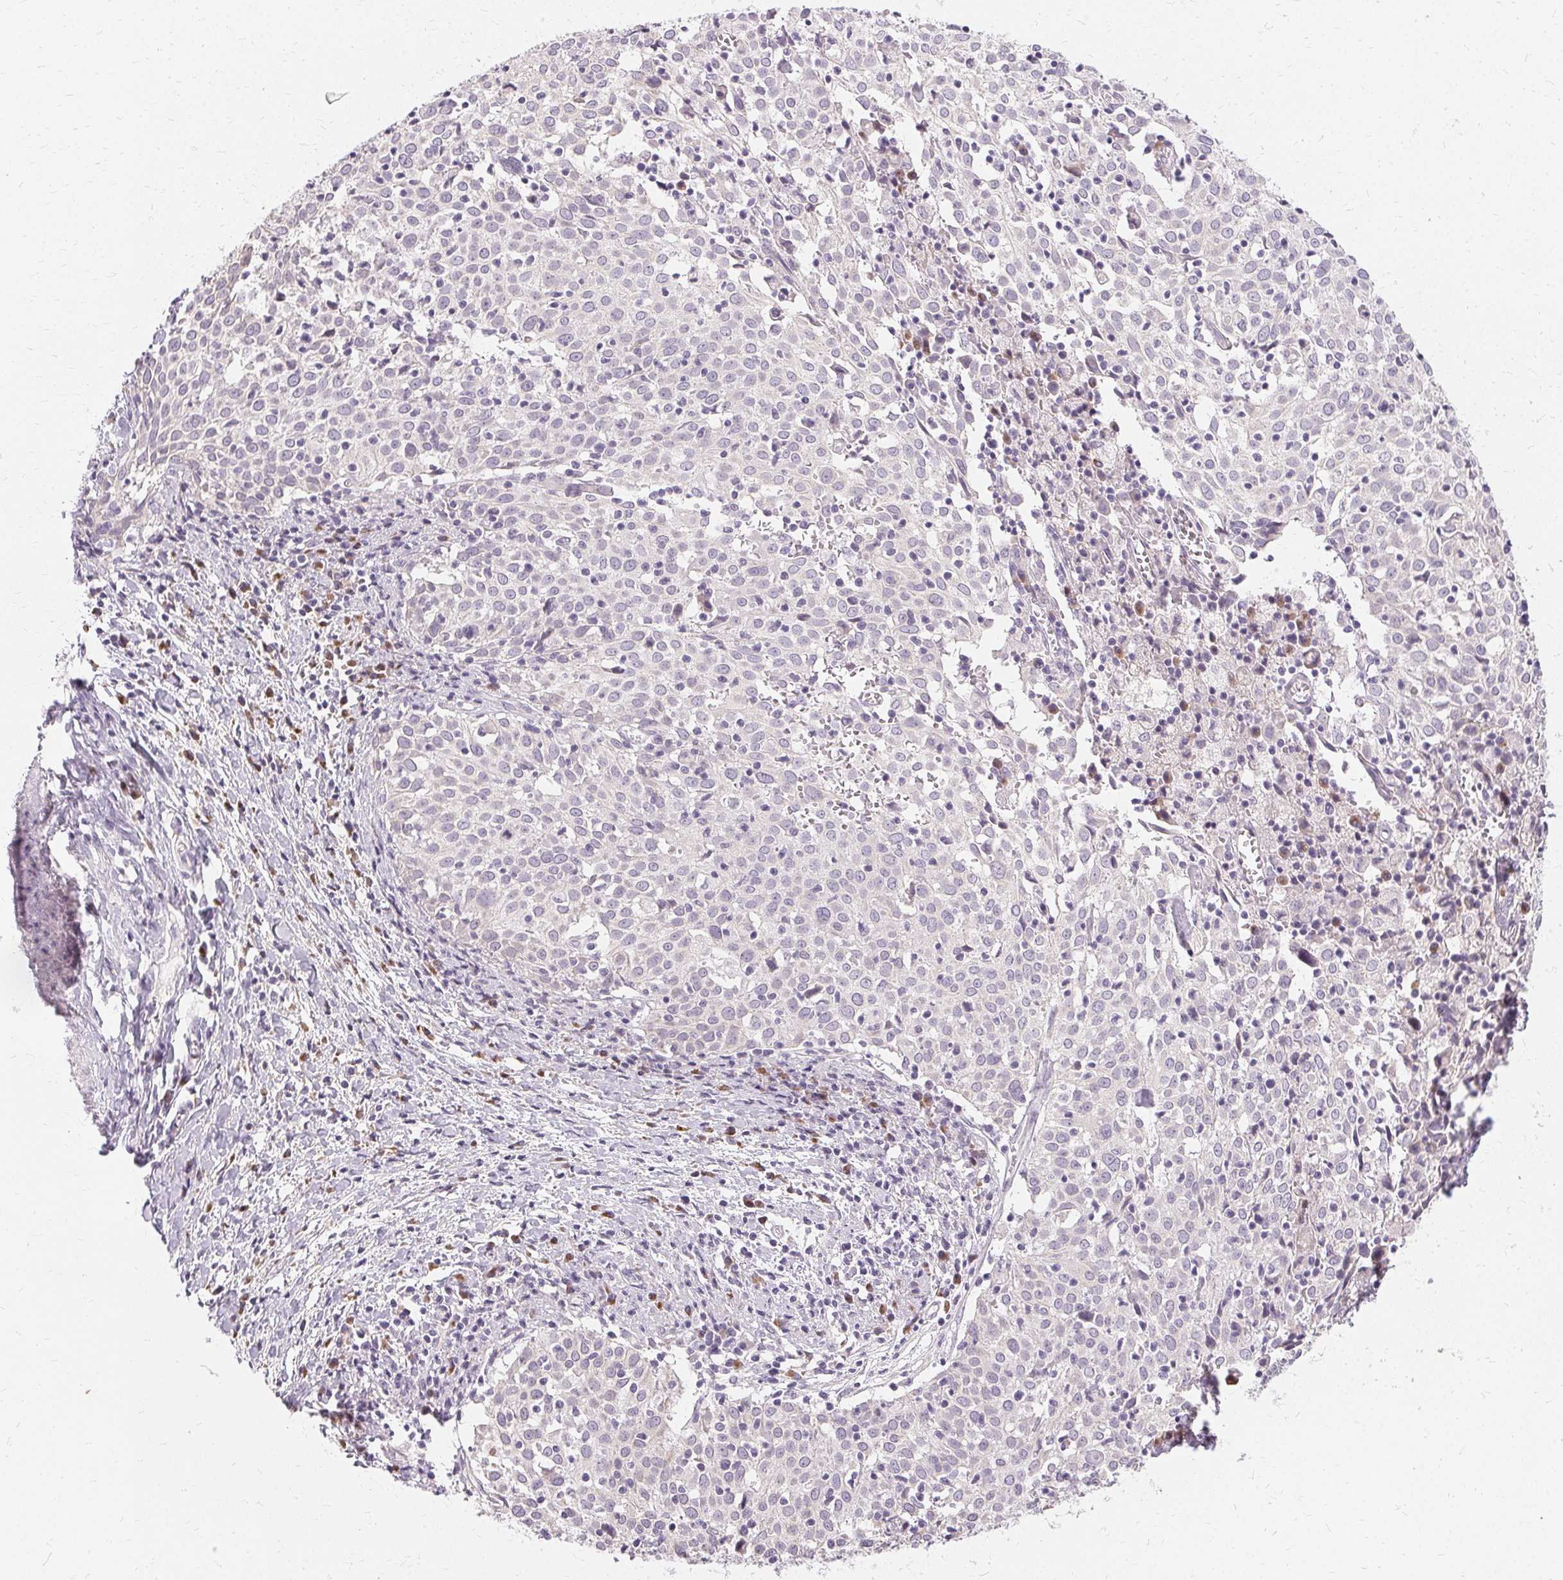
{"staining": {"intensity": "negative", "quantity": "none", "location": "none"}, "tissue": "cervical cancer", "cell_type": "Tumor cells", "image_type": "cancer", "snomed": [{"axis": "morphology", "description": "Squamous cell carcinoma, NOS"}, {"axis": "topography", "description": "Cervix"}], "caption": "Immunohistochemistry (IHC) photomicrograph of neoplastic tissue: cervical cancer stained with DAB (3,3'-diaminobenzidine) displays no significant protein expression in tumor cells.", "gene": "FCRL3", "patient": {"sex": "female", "age": 39}}